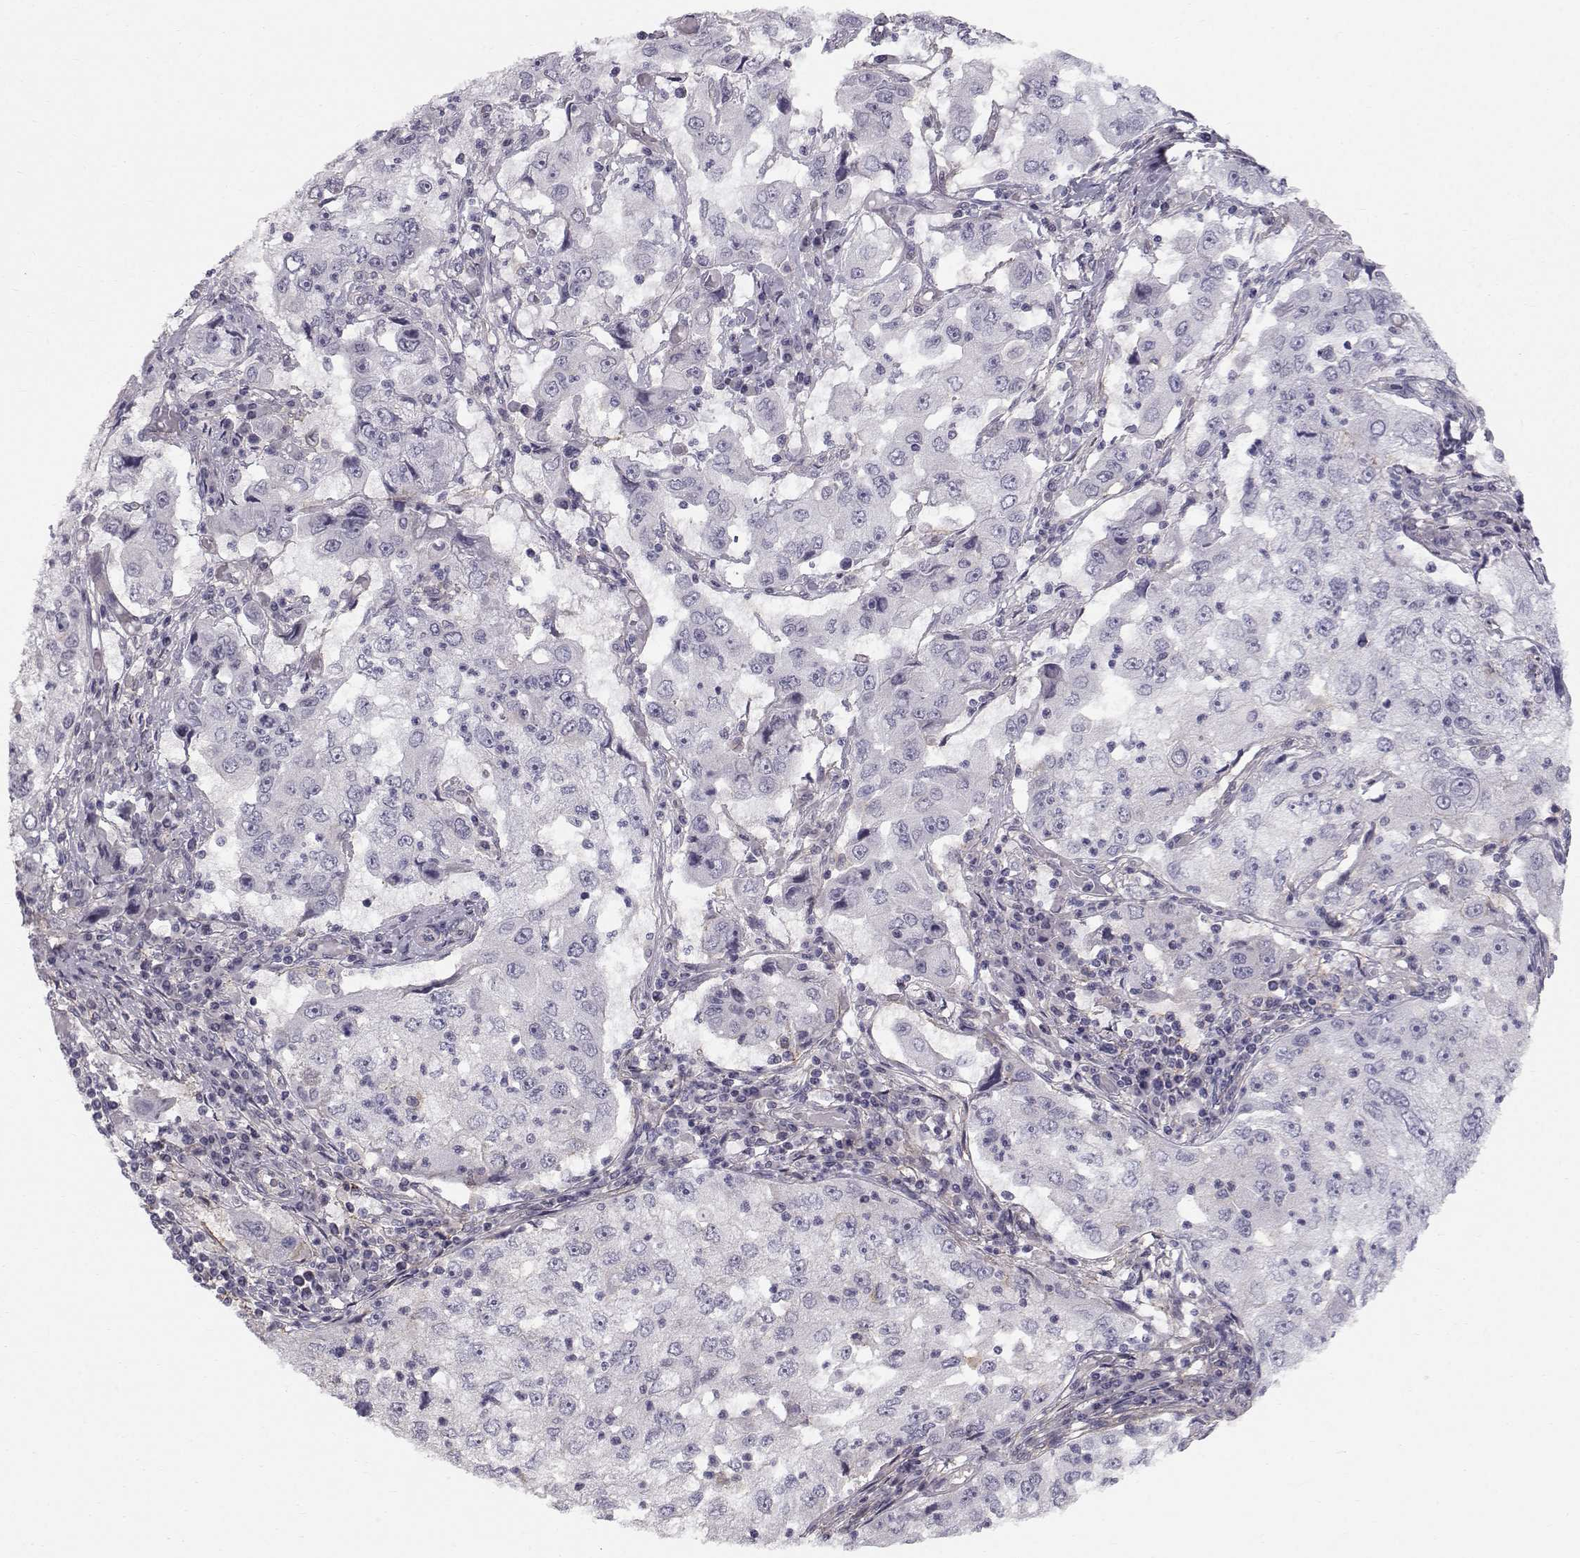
{"staining": {"intensity": "negative", "quantity": "none", "location": "none"}, "tissue": "cervical cancer", "cell_type": "Tumor cells", "image_type": "cancer", "snomed": [{"axis": "morphology", "description": "Squamous cell carcinoma, NOS"}, {"axis": "topography", "description": "Cervix"}], "caption": "Tumor cells show no significant staining in cervical squamous cell carcinoma.", "gene": "SPDYE4", "patient": {"sex": "female", "age": 36}}